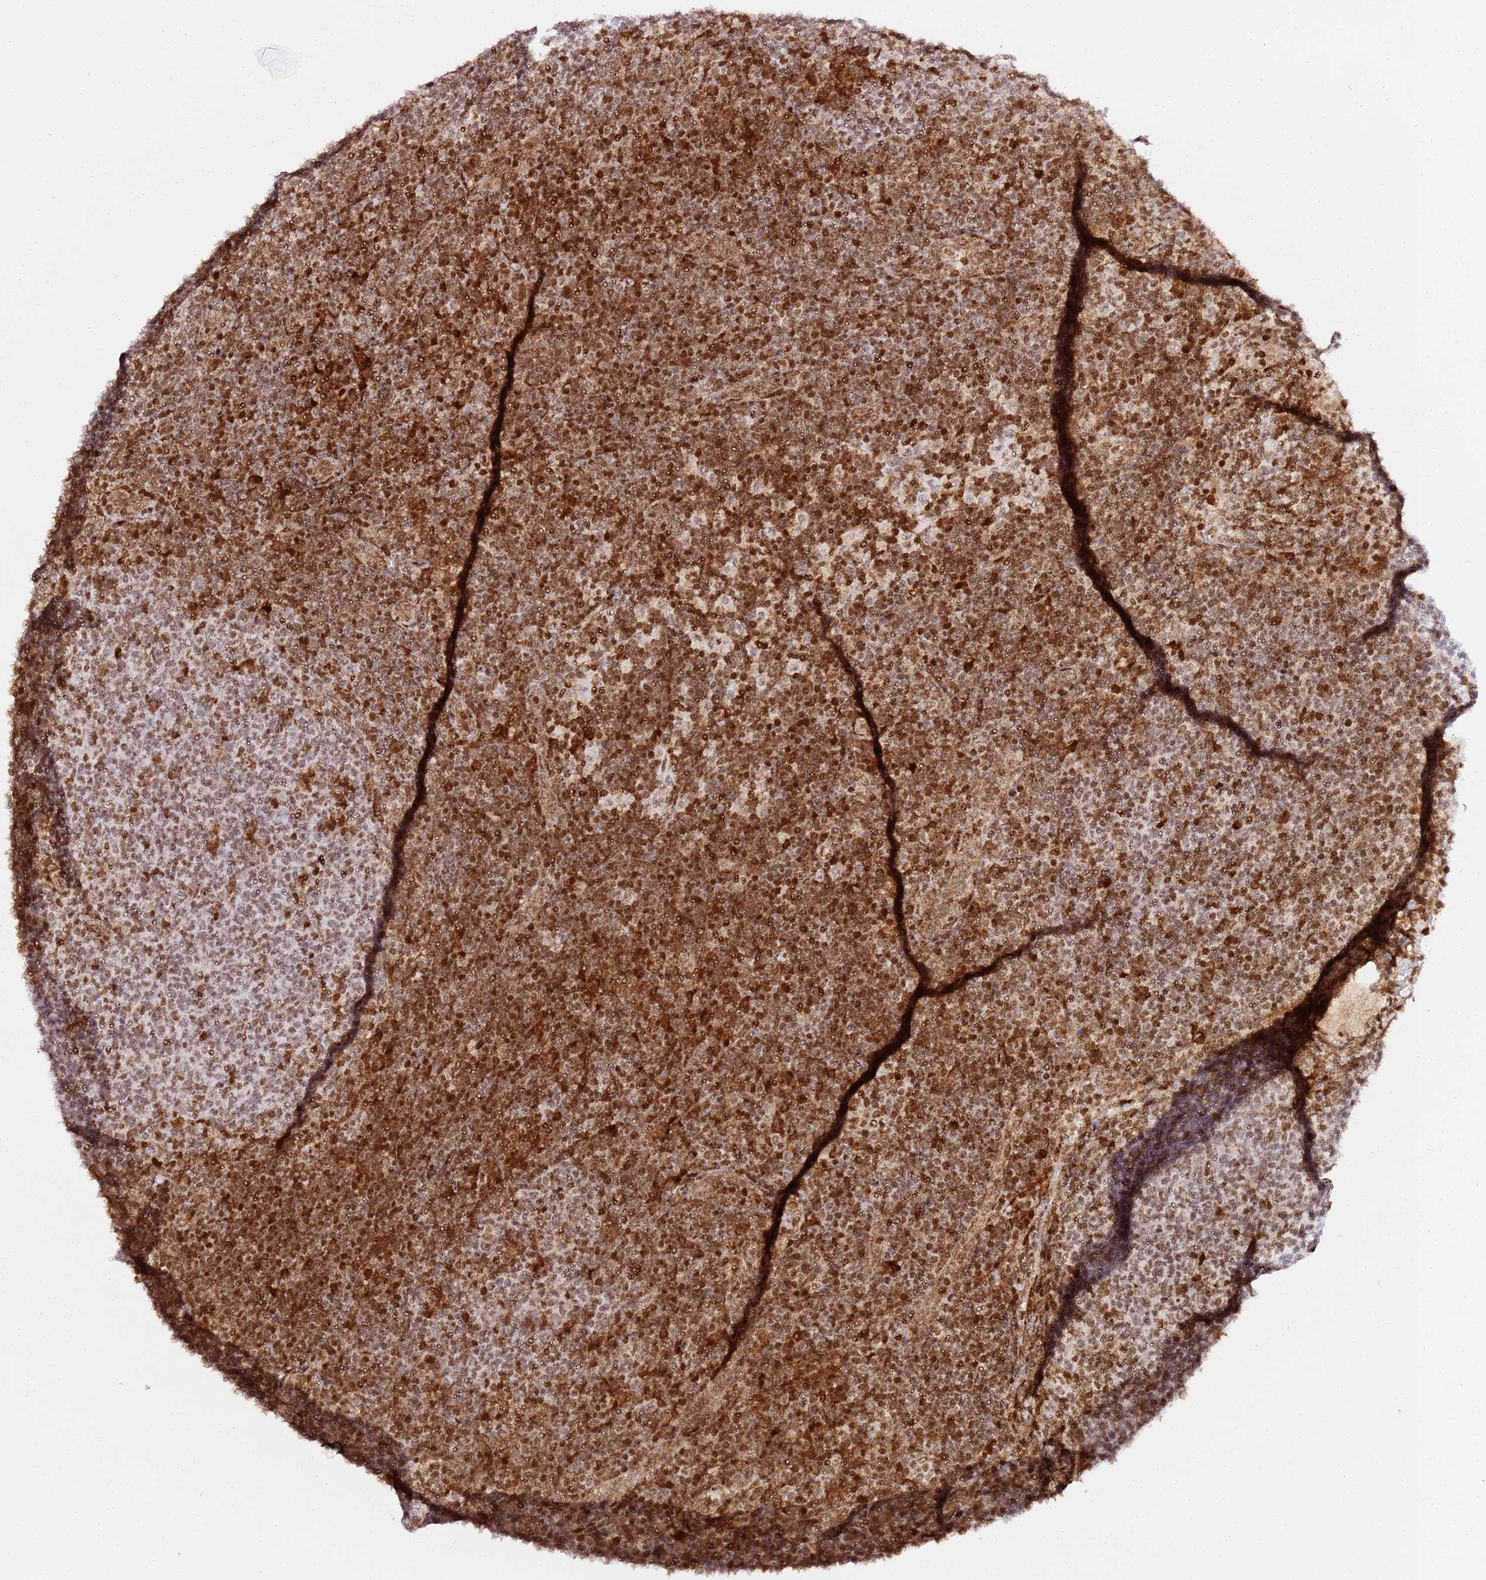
{"staining": {"intensity": "strong", "quantity": "25%-75%", "location": "nuclear"}, "tissue": "lymphoma", "cell_type": "Tumor cells", "image_type": "cancer", "snomed": [{"axis": "morphology", "description": "Malignant lymphoma, non-Hodgkin's type, Low grade"}, {"axis": "topography", "description": "Lymph node"}], "caption": "The immunohistochemical stain highlights strong nuclear expression in tumor cells of malignant lymphoma, non-Hodgkin's type (low-grade) tissue.", "gene": "GBP2", "patient": {"sex": "male", "age": 66}}